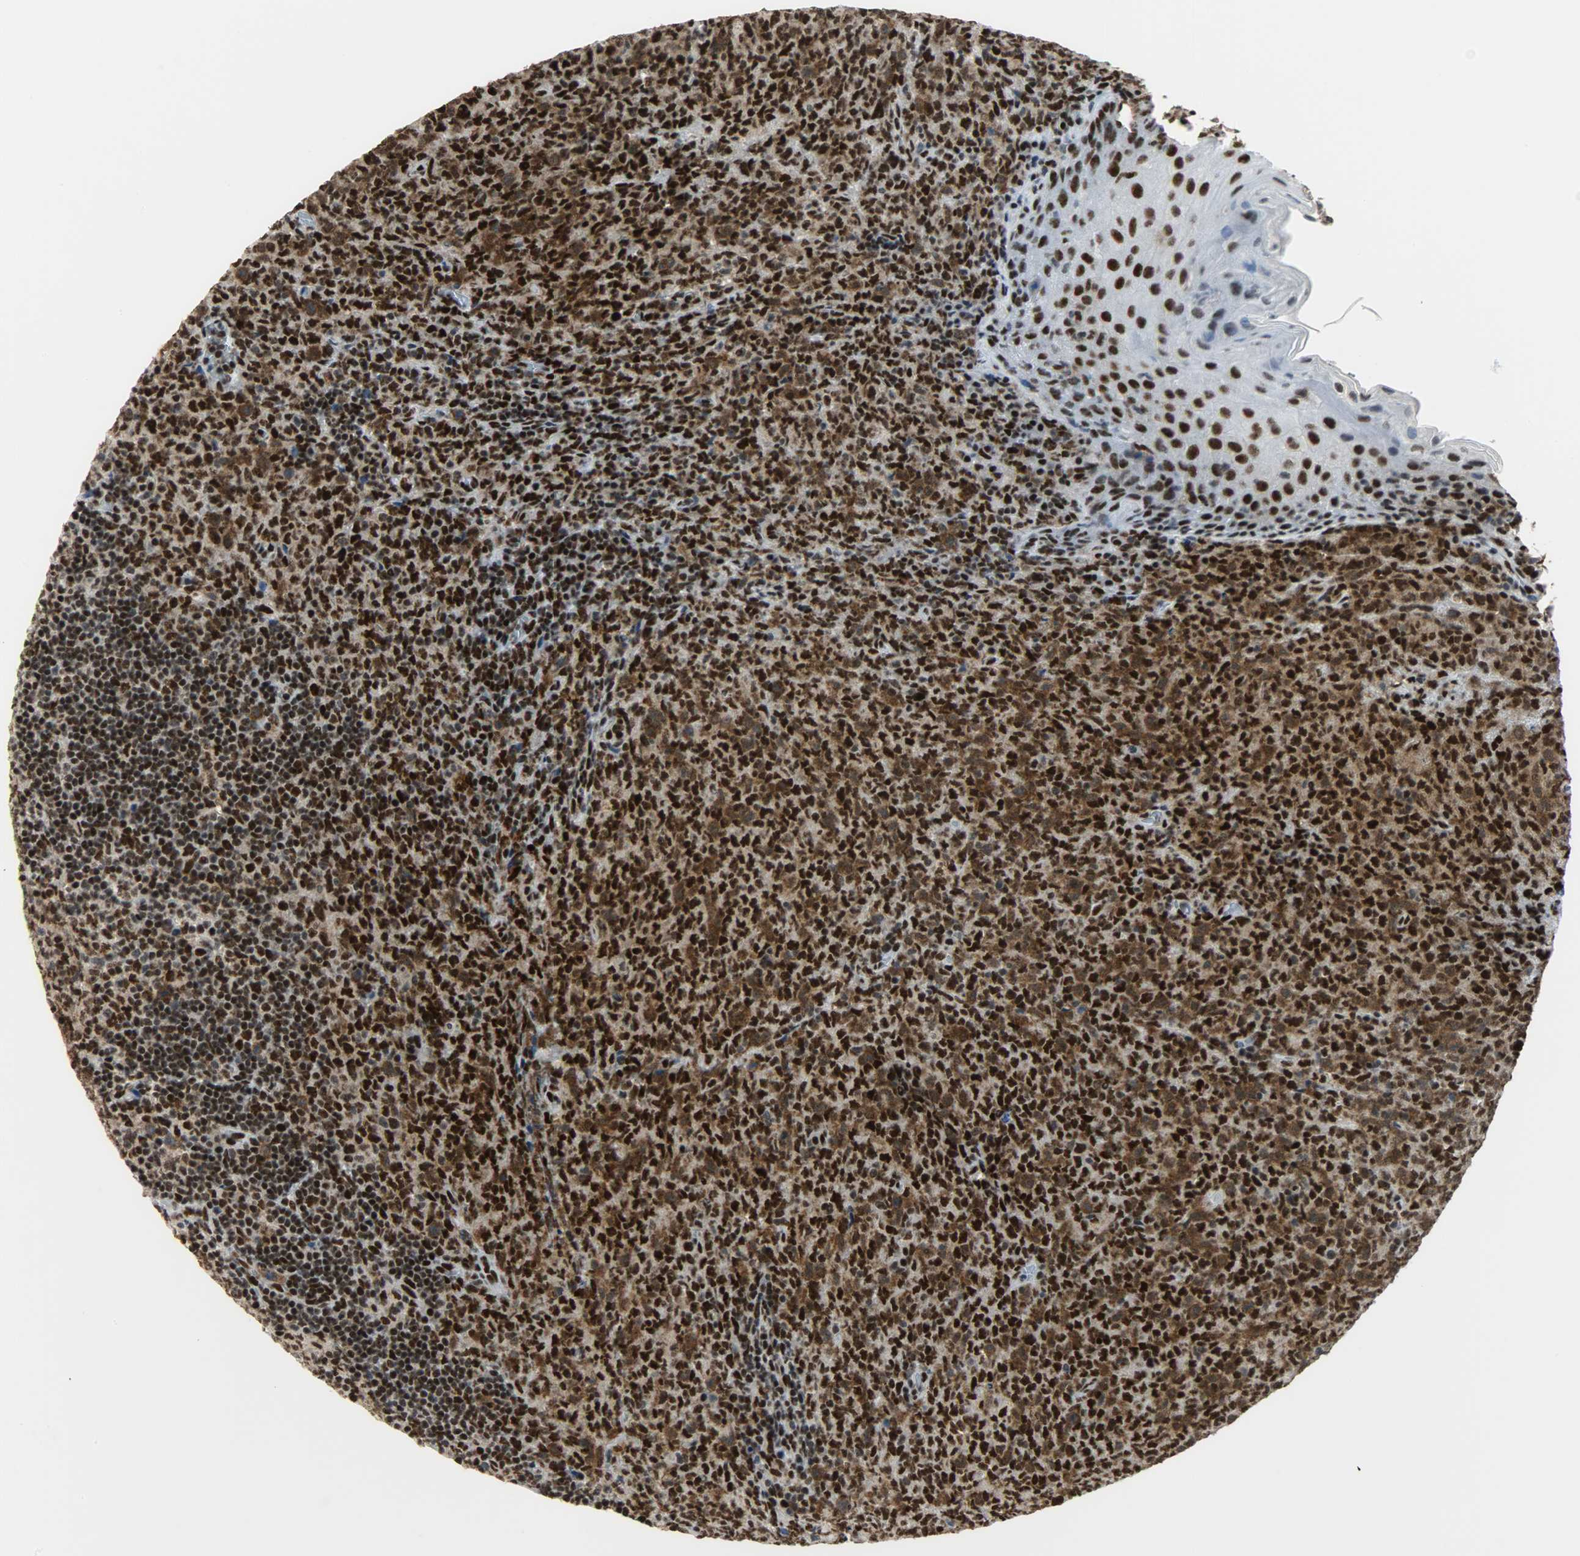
{"staining": {"intensity": "strong", "quantity": ">75%", "location": "cytoplasmic/membranous,nuclear"}, "tissue": "lymphoma", "cell_type": "Tumor cells", "image_type": "cancer", "snomed": [{"axis": "morphology", "description": "Malignant lymphoma, non-Hodgkin's type, High grade"}, {"axis": "topography", "description": "Tonsil"}], "caption": "Immunohistochemistry histopathology image of malignant lymphoma, non-Hodgkin's type (high-grade) stained for a protein (brown), which demonstrates high levels of strong cytoplasmic/membranous and nuclear expression in approximately >75% of tumor cells.", "gene": "SSB", "patient": {"sex": "female", "age": 36}}